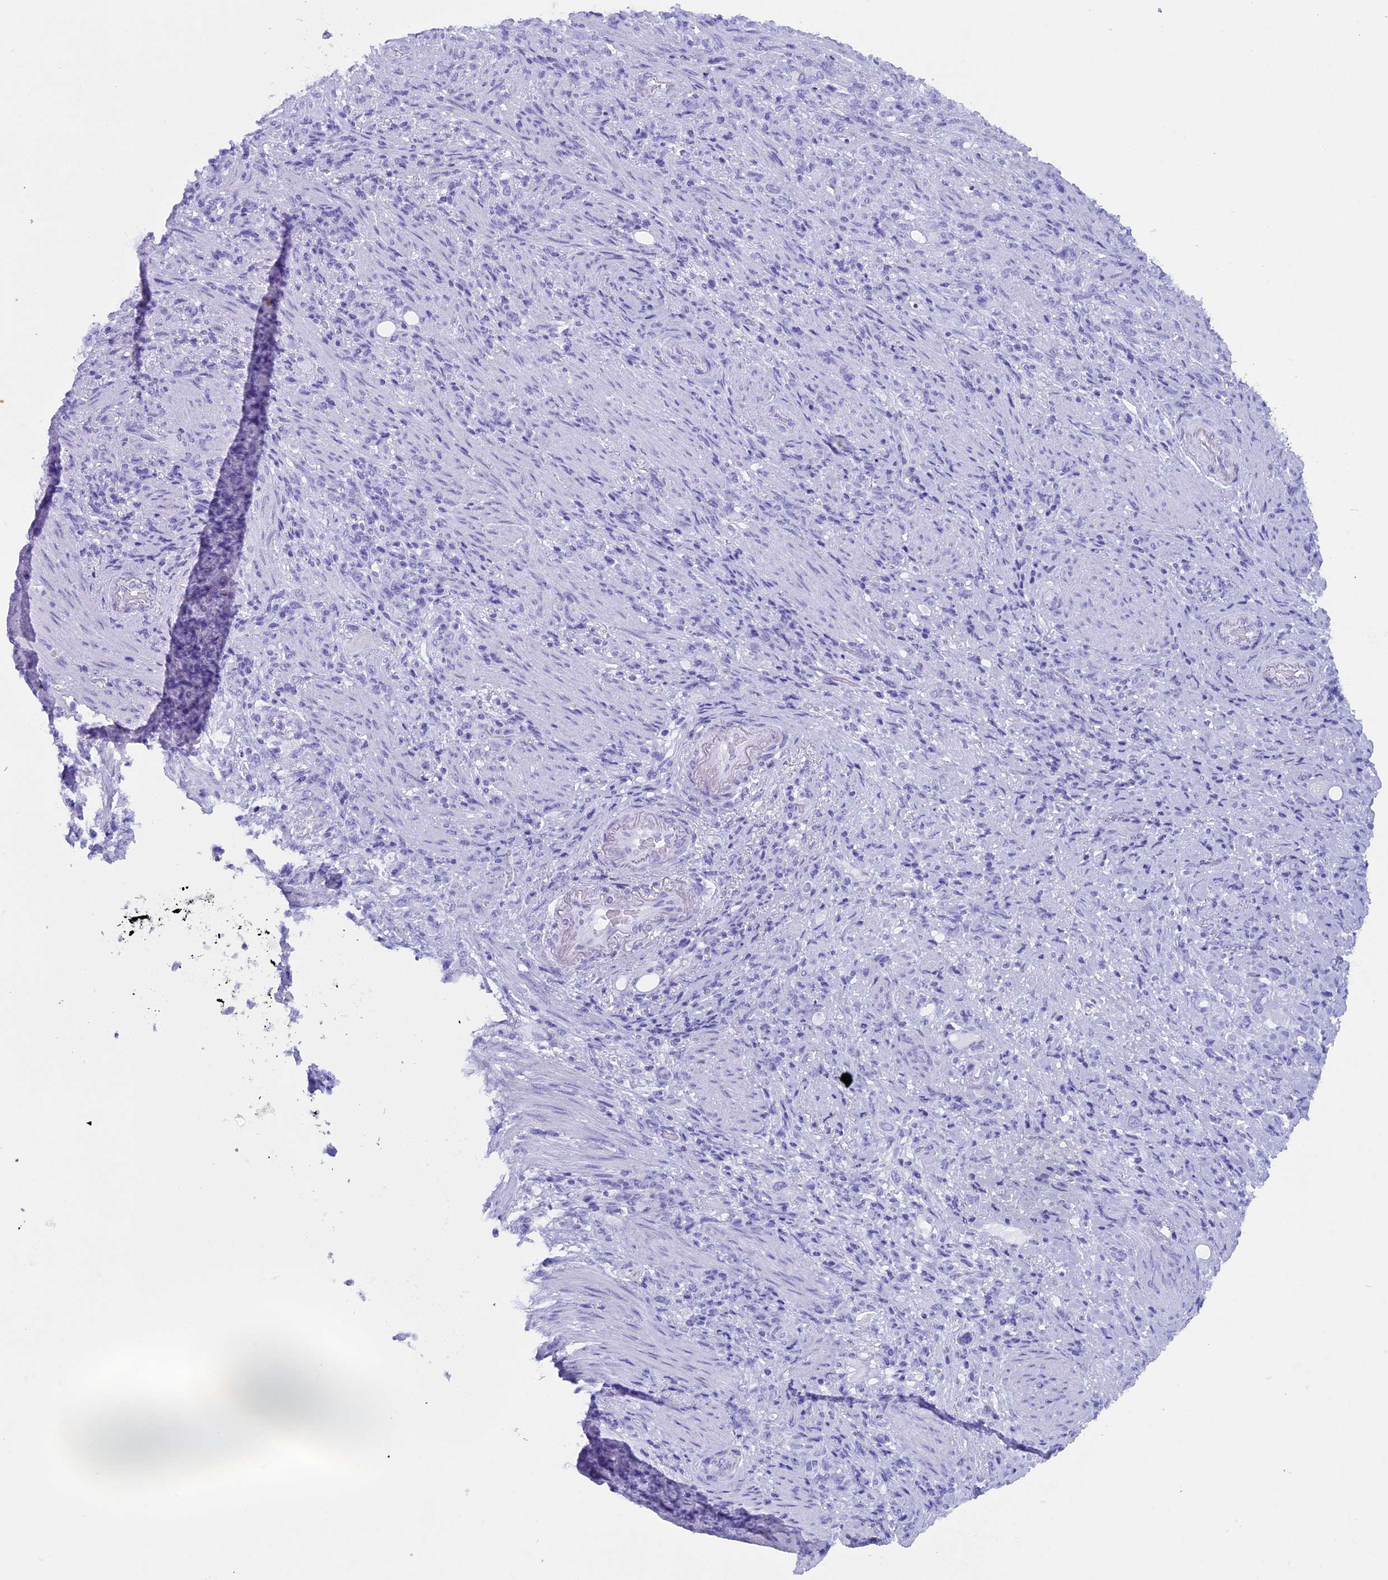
{"staining": {"intensity": "negative", "quantity": "none", "location": "none"}, "tissue": "stomach cancer", "cell_type": "Tumor cells", "image_type": "cancer", "snomed": [{"axis": "morphology", "description": "Adenocarcinoma, NOS"}, {"axis": "topography", "description": "Stomach"}], "caption": "Protein analysis of adenocarcinoma (stomach) shows no significant staining in tumor cells.", "gene": "FAM169A", "patient": {"sex": "female", "age": 79}}